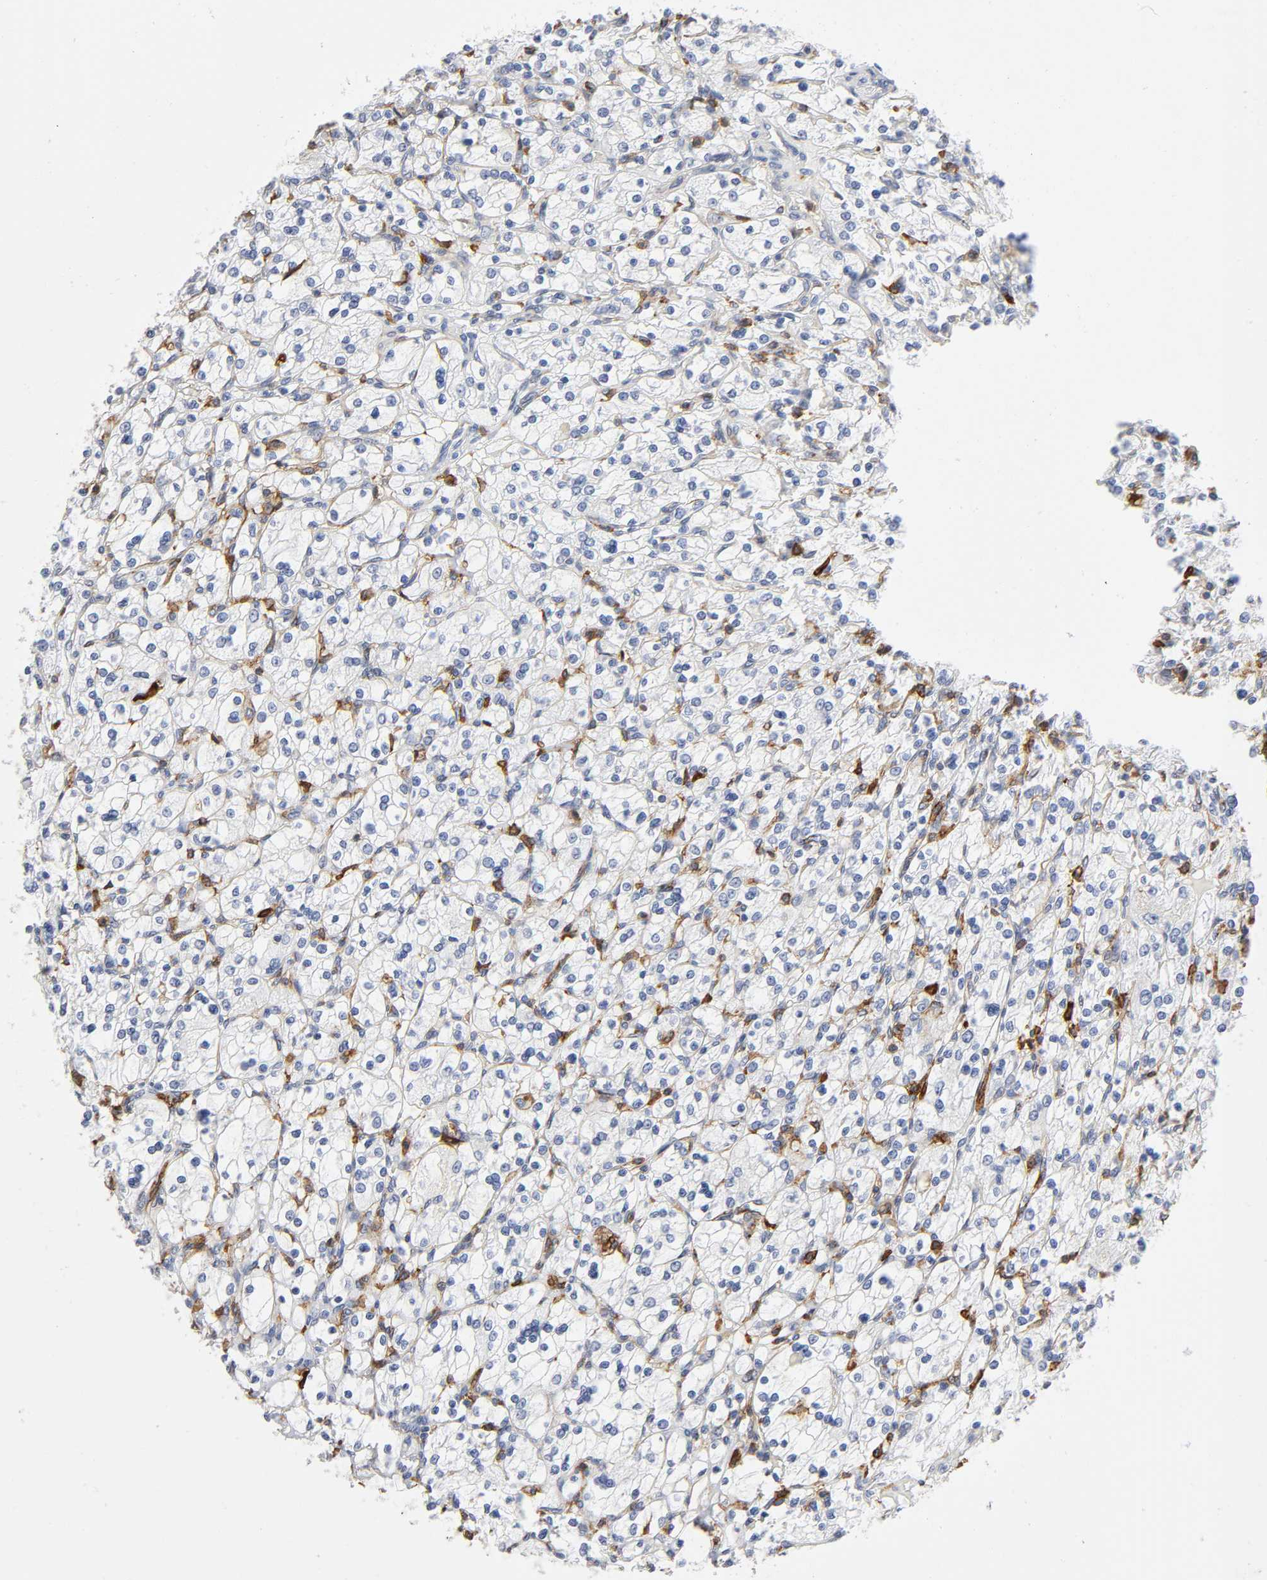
{"staining": {"intensity": "negative", "quantity": "none", "location": "none"}, "tissue": "renal cancer", "cell_type": "Tumor cells", "image_type": "cancer", "snomed": [{"axis": "morphology", "description": "Adenocarcinoma, NOS"}, {"axis": "topography", "description": "Kidney"}], "caption": "Immunohistochemical staining of human renal adenocarcinoma exhibits no significant expression in tumor cells.", "gene": "LYN", "patient": {"sex": "female", "age": 83}}